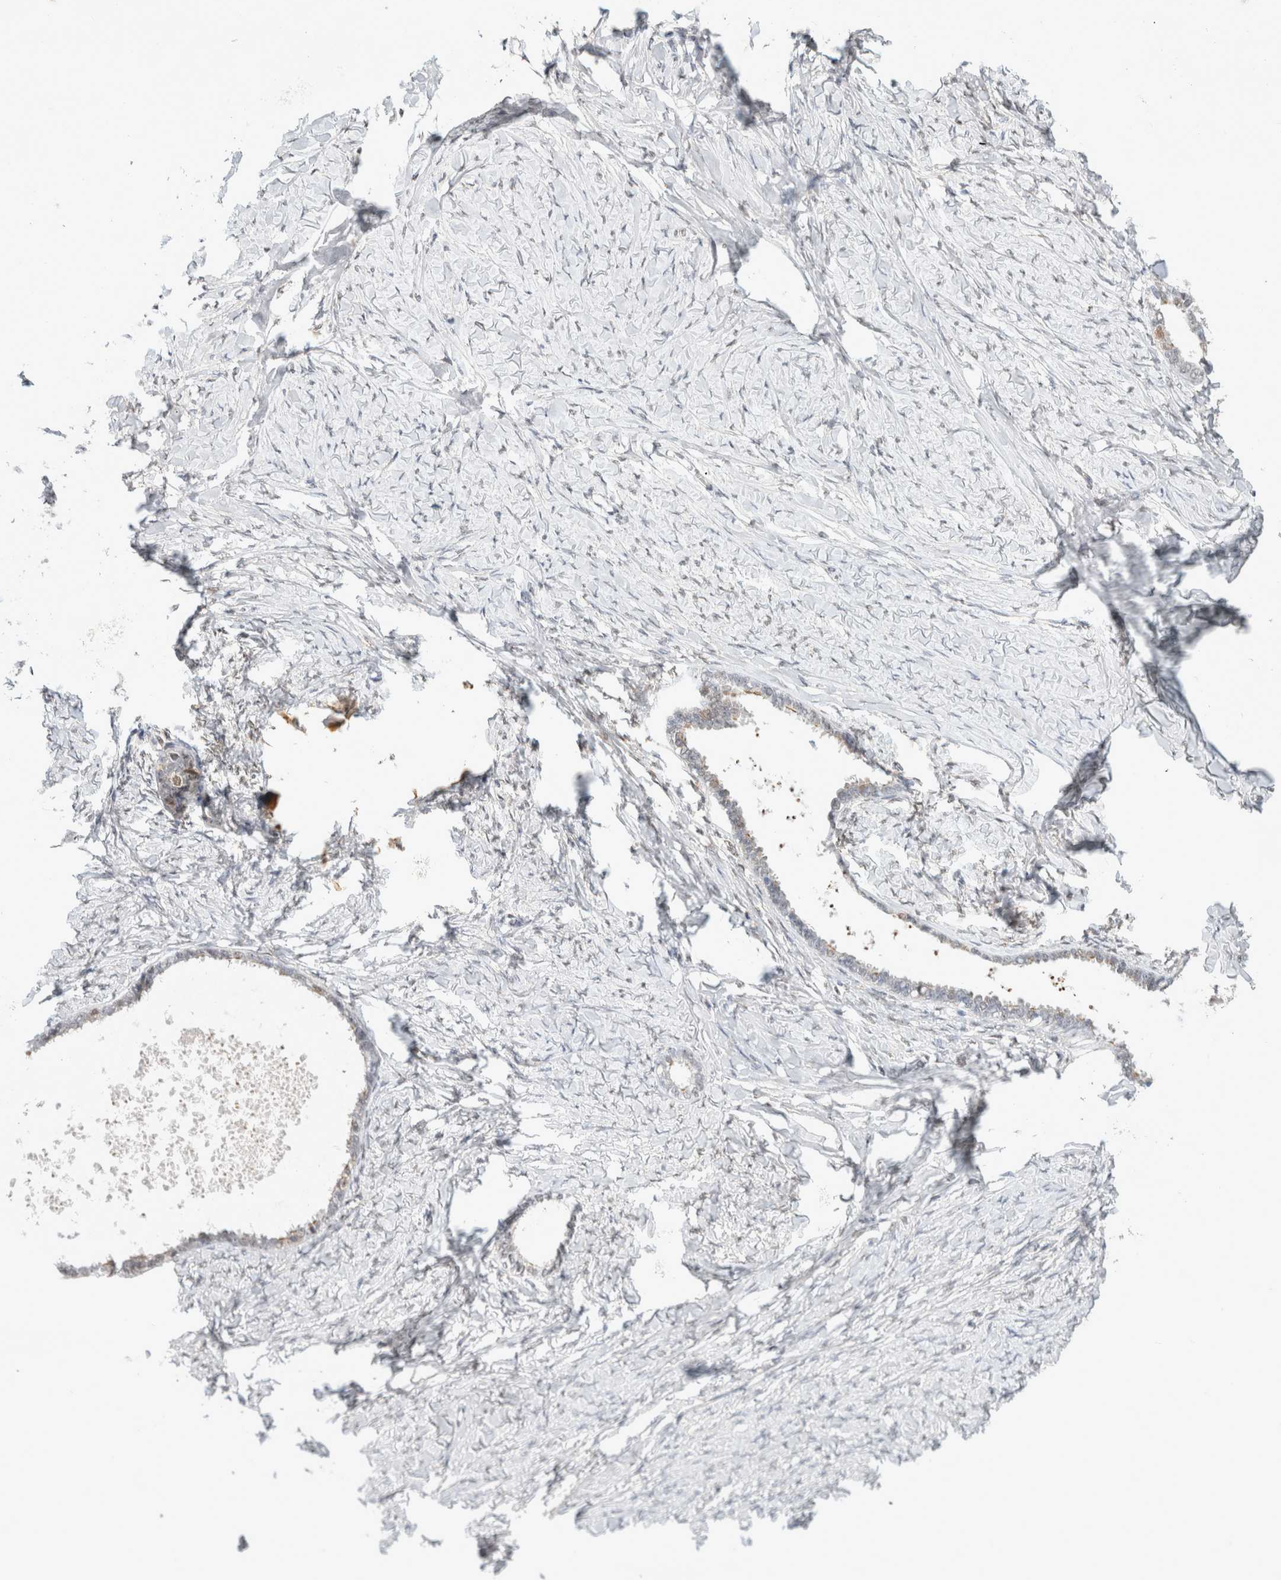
{"staining": {"intensity": "negative", "quantity": "none", "location": "none"}, "tissue": "ovarian cancer", "cell_type": "Tumor cells", "image_type": "cancer", "snomed": [{"axis": "morphology", "description": "Cystadenocarcinoma, serous, NOS"}, {"axis": "topography", "description": "Ovary"}], "caption": "Protein analysis of ovarian cancer (serous cystadenocarcinoma) displays no significant staining in tumor cells.", "gene": "EIF4G3", "patient": {"sex": "female", "age": 79}}